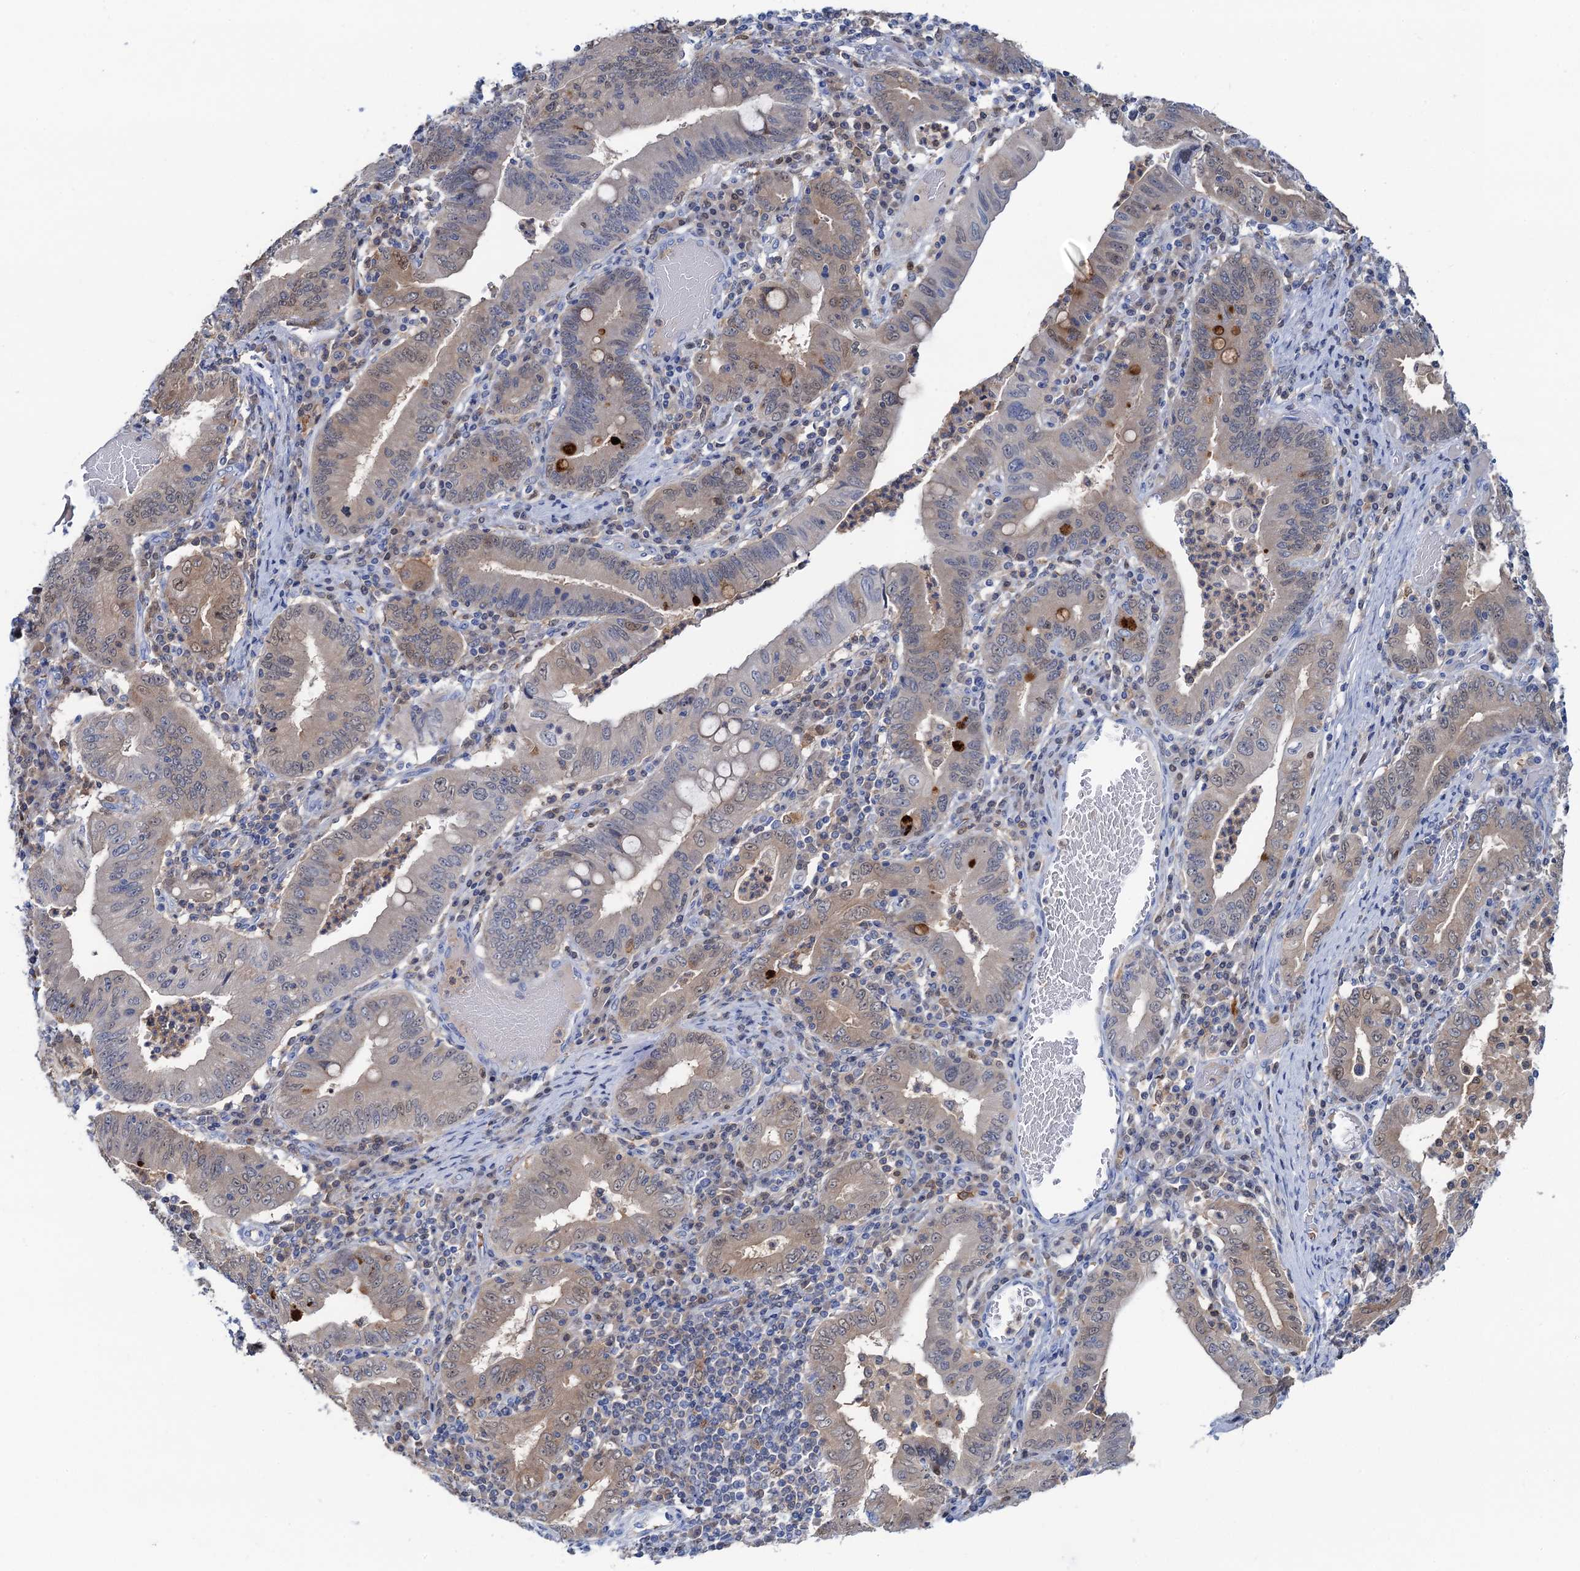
{"staining": {"intensity": "weak", "quantity": "<25%", "location": "cytoplasmic/membranous"}, "tissue": "stomach cancer", "cell_type": "Tumor cells", "image_type": "cancer", "snomed": [{"axis": "morphology", "description": "Normal tissue, NOS"}, {"axis": "morphology", "description": "Adenocarcinoma, NOS"}, {"axis": "topography", "description": "Esophagus"}, {"axis": "topography", "description": "Stomach, upper"}, {"axis": "topography", "description": "Peripheral nerve tissue"}], "caption": "Tumor cells are negative for brown protein staining in stomach cancer.", "gene": "FAH", "patient": {"sex": "male", "age": 62}}